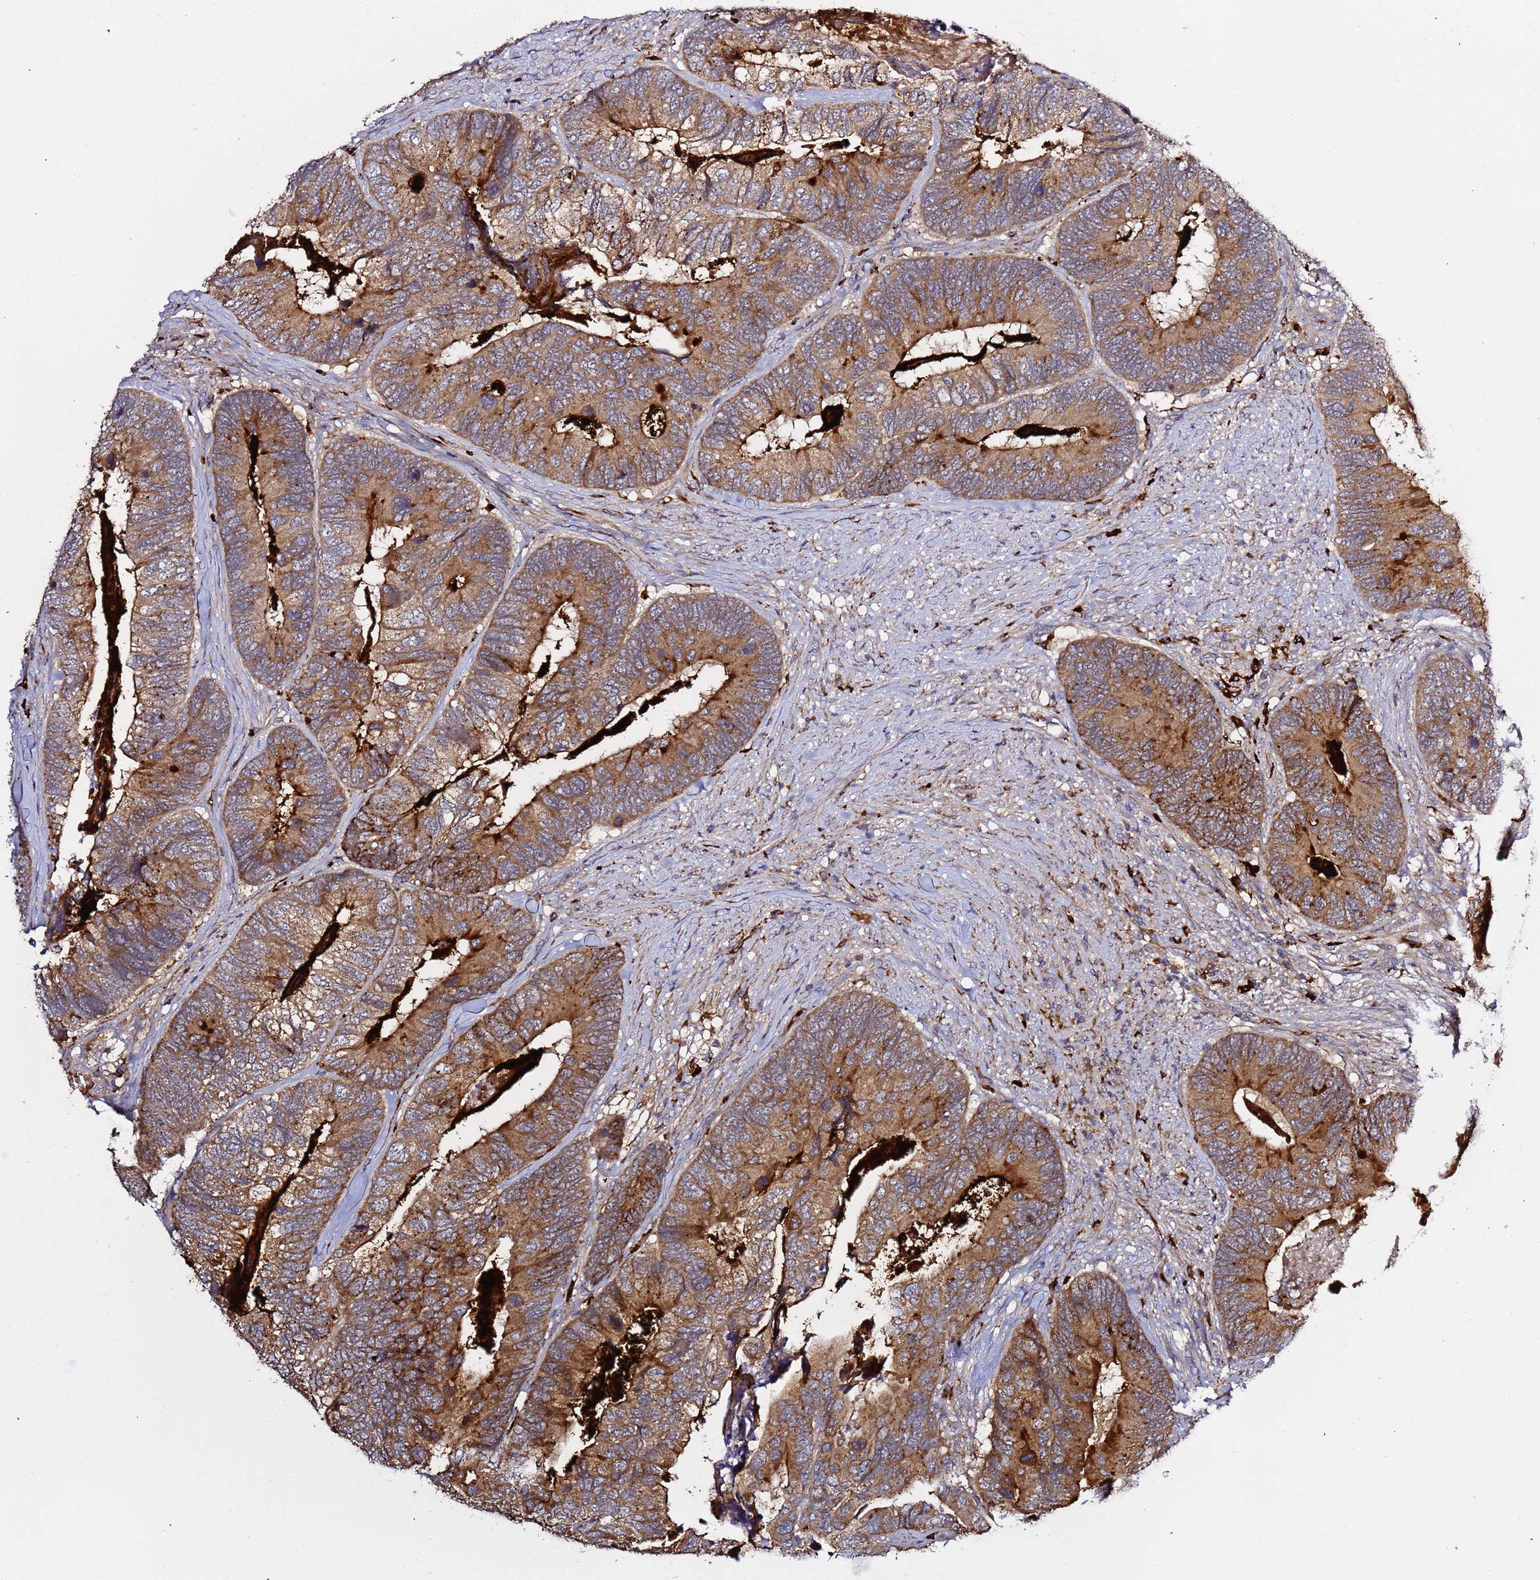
{"staining": {"intensity": "moderate", "quantity": ">75%", "location": "cytoplasmic/membranous"}, "tissue": "colorectal cancer", "cell_type": "Tumor cells", "image_type": "cancer", "snomed": [{"axis": "morphology", "description": "Adenocarcinoma, NOS"}, {"axis": "topography", "description": "Colon"}], "caption": "Brown immunohistochemical staining in human adenocarcinoma (colorectal) shows moderate cytoplasmic/membranous staining in about >75% of tumor cells. The staining is performed using DAB brown chromogen to label protein expression. The nuclei are counter-stained blue using hematoxylin.", "gene": "VPS36", "patient": {"sex": "female", "age": 67}}